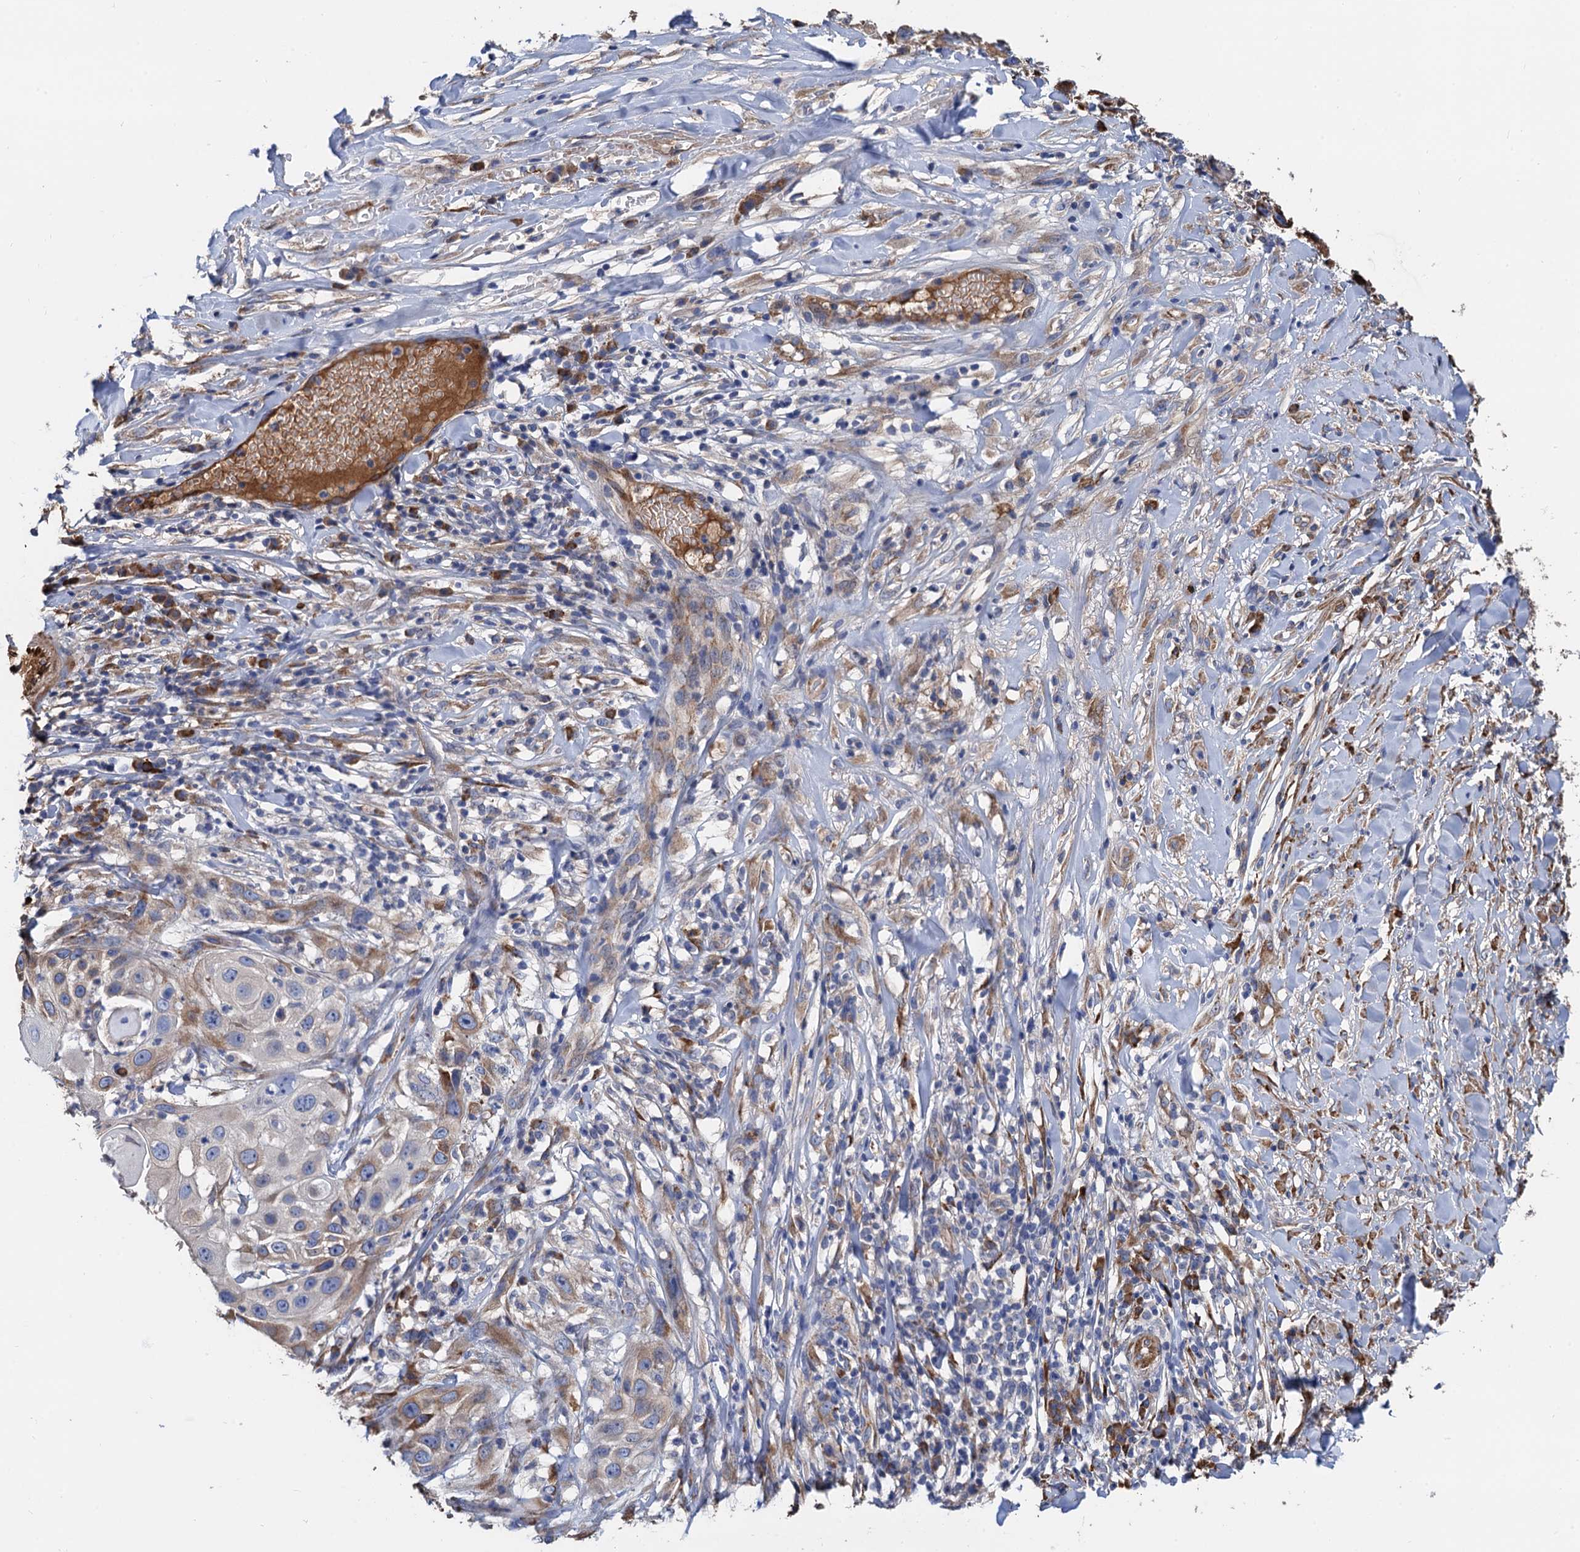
{"staining": {"intensity": "weak", "quantity": "<25%", "location": "cytoplasmic/membranous"}, "tissue": "skin cancer", "cell_type": "Tumor cells", "image_type": "cancer", "snomed": [{"axis": "morphology", "description": "Squamous cell carcinoma, NOS"}, {"axis": "topography", "description": "Skin"}], "caption": "Immunohistochemistry (IHC) of human skin squamous cell carcinoma shows no positivity in tumor cells.", "gene": "CNNM1", "patient": {"sex": "female", "age": 44}}